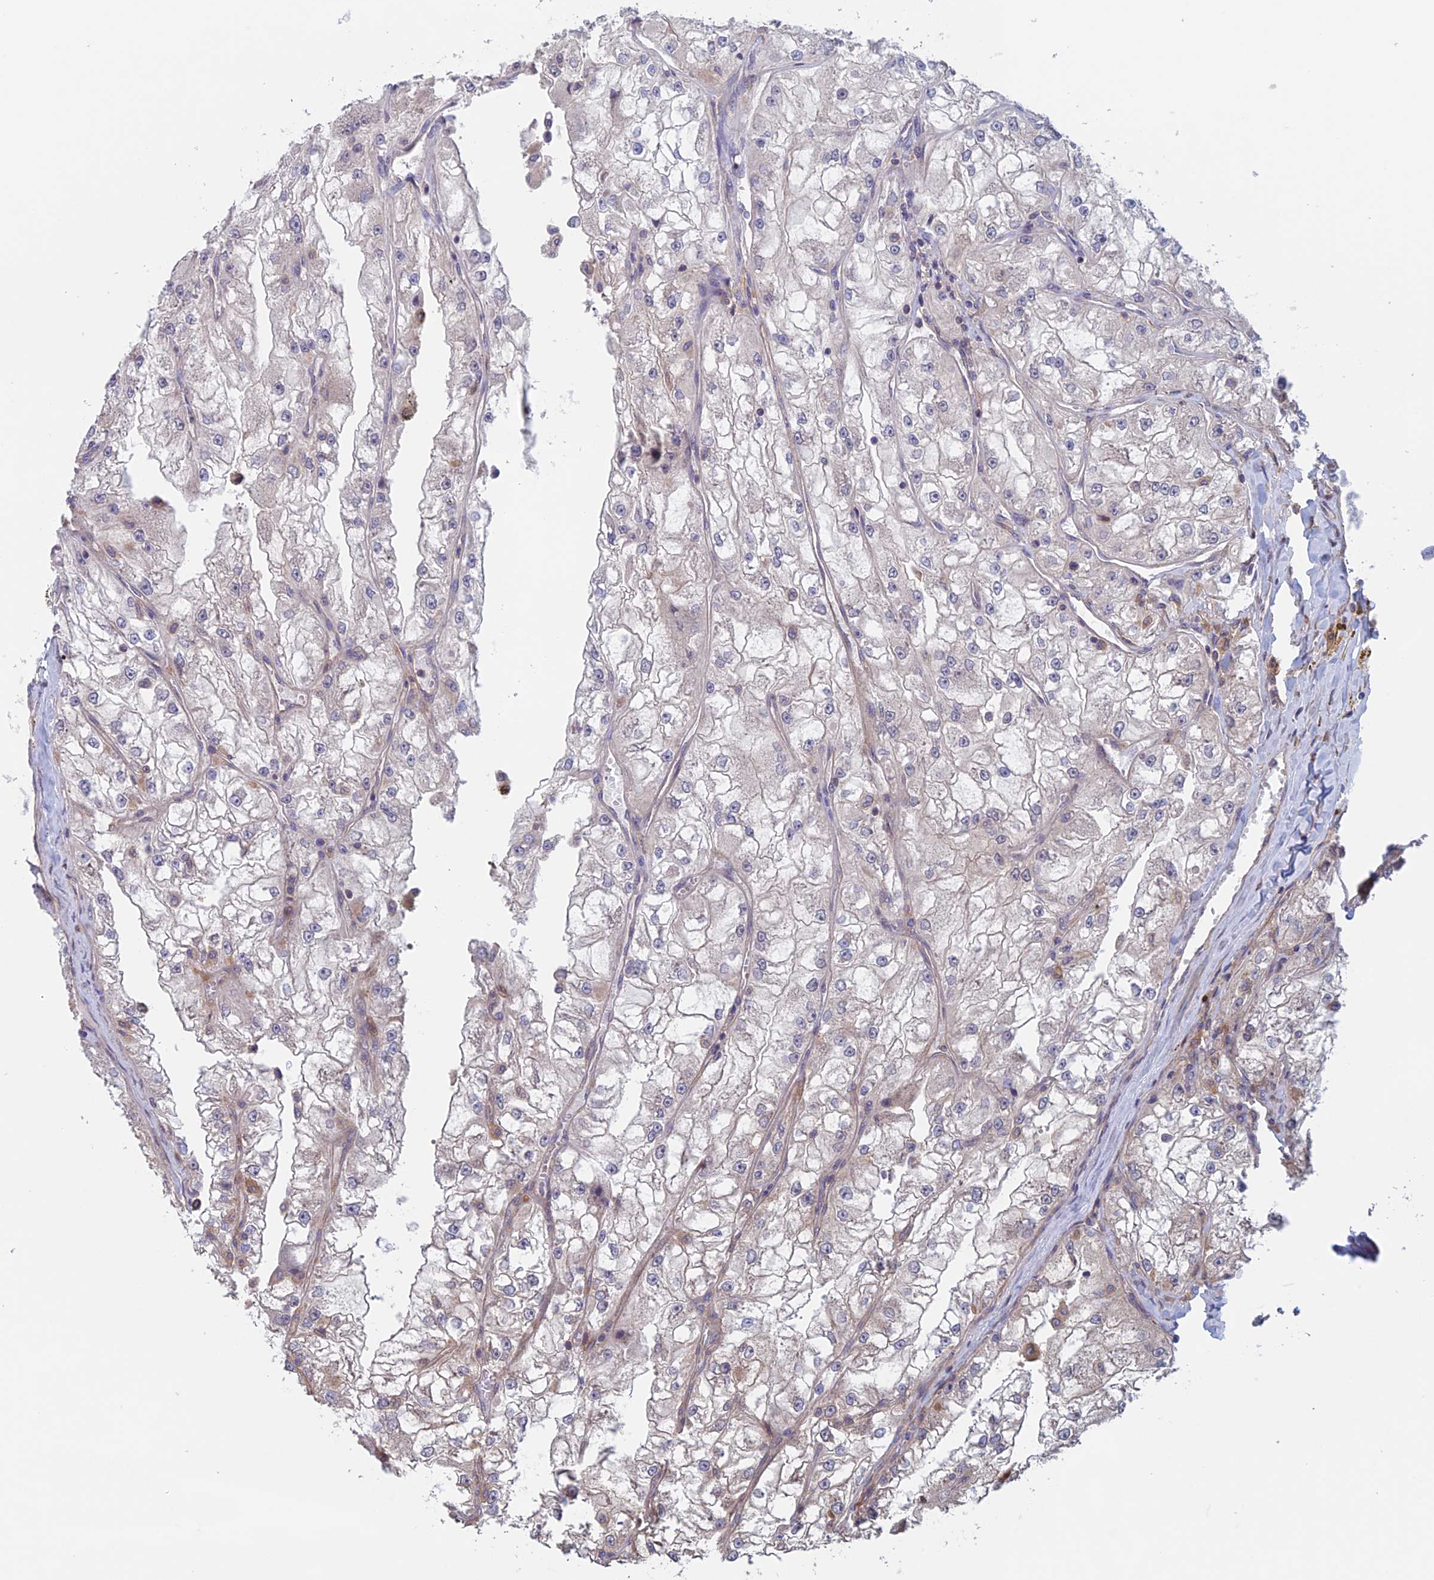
{"staining": {"intensity": "negative", "quantity": "none", "location": "none"}, "tissue": "renal cancer", "cell_type": "Tumor cells", "image_type": "cancer", "snomed": [{"axis": "morphology", "description": "Adenocarcinoma, NOS"}, {"axis": "topography", "description": "Kidney"}], "caption": "DAB immunohistochemical staining of renal adenocarcinoma shows no significant expression in tumor cells.", "gene": "NUDT16L1", "patient": {"sex": "female", "age": 72}}